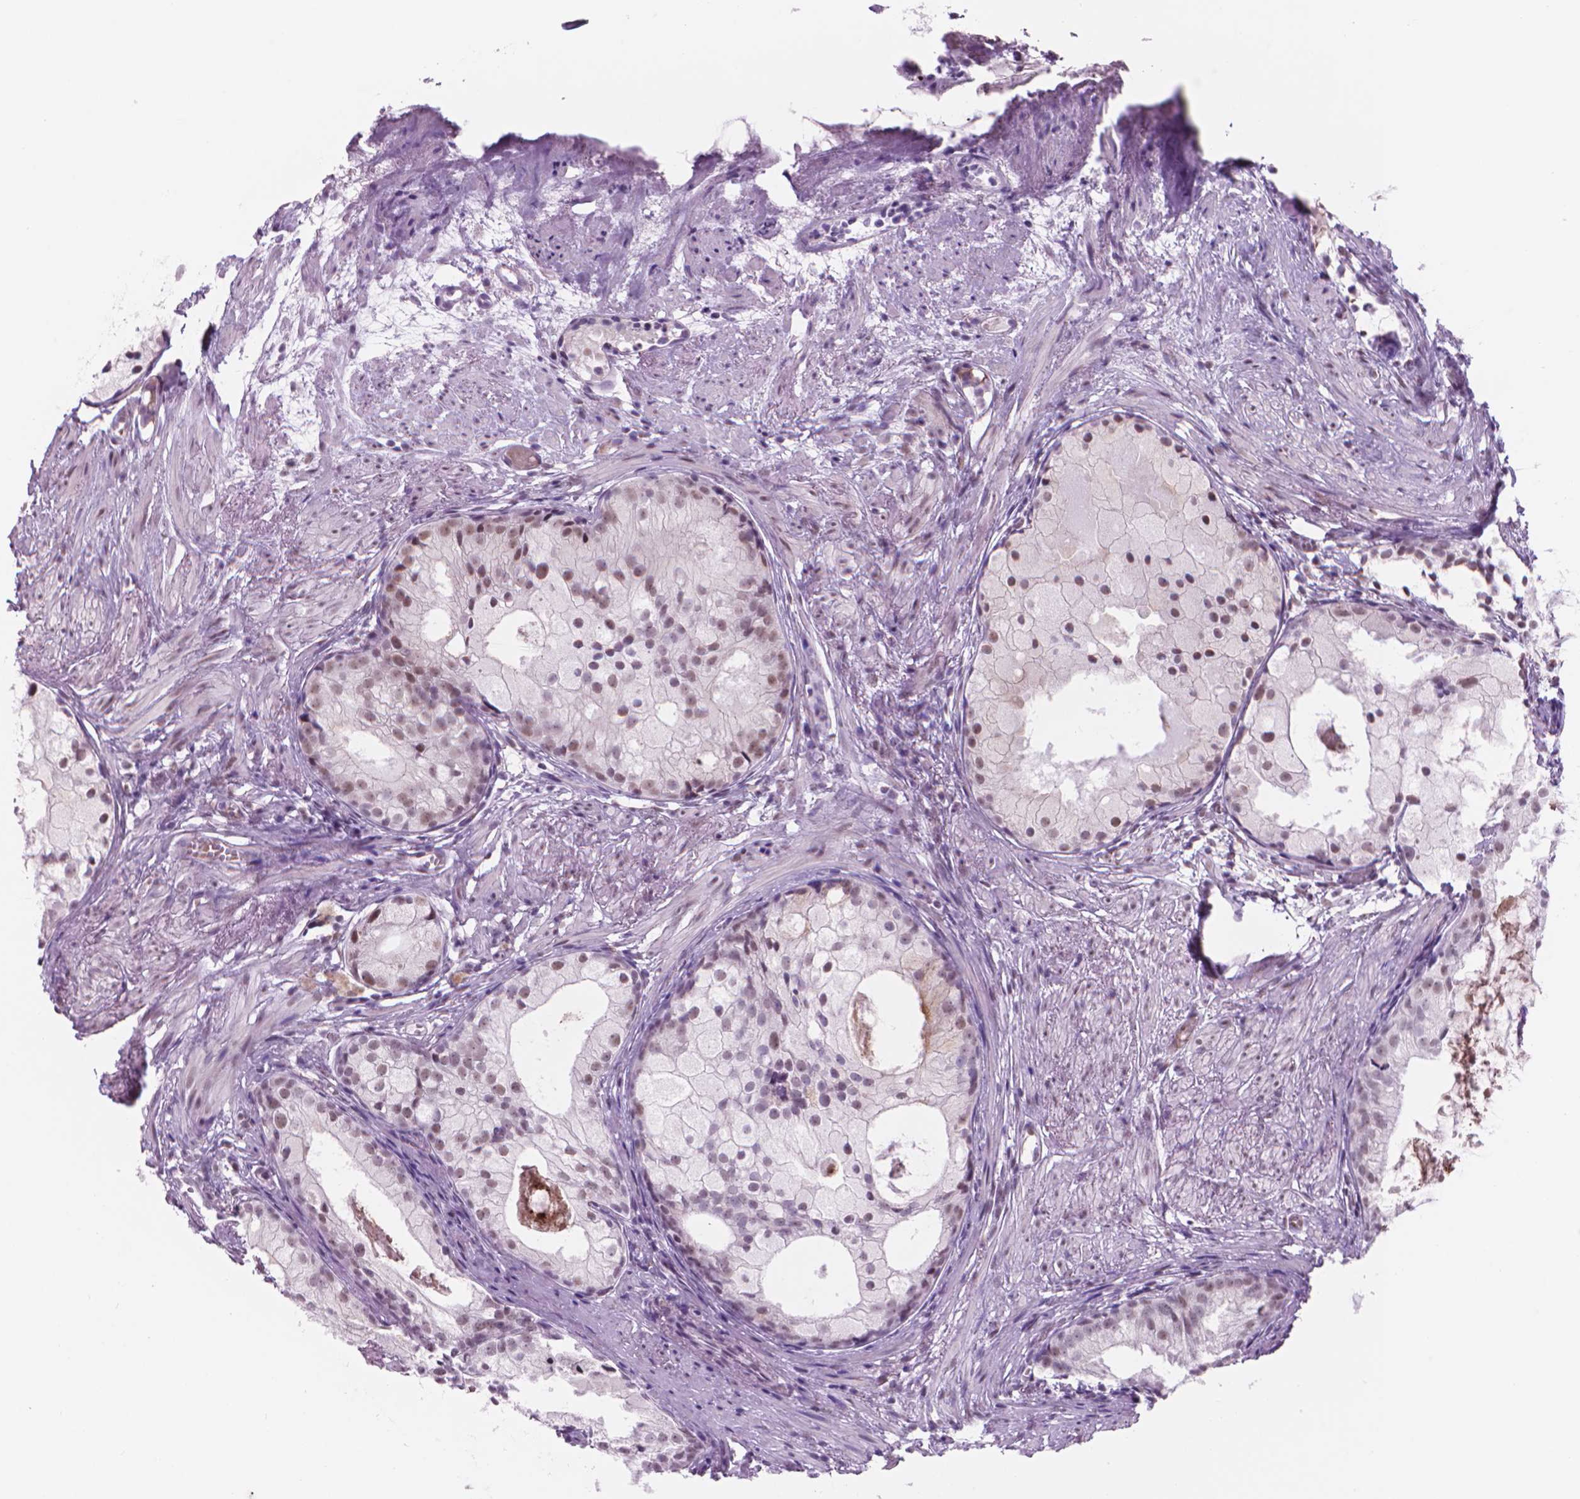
{"staining": {"intensity": "moderate", "quantity": "25%-75%", "location": "nuclear"}, "tissue": "prostate cancer", "cell_type": "Tumor cells", "image_type": "cancer", "snomed": [{"axis": "morphology", "description": "Adenocarcinoma, High grade"}, {"axis": "topography", "description": "Prostate"}], "caption": "Protein staining of prostate cancer tissue shows moderate nuclear positivity in approximately 25%-75% of tumor cells.", "gene": "POLR3D", "patient": {"sex": "male", "age": 85}}